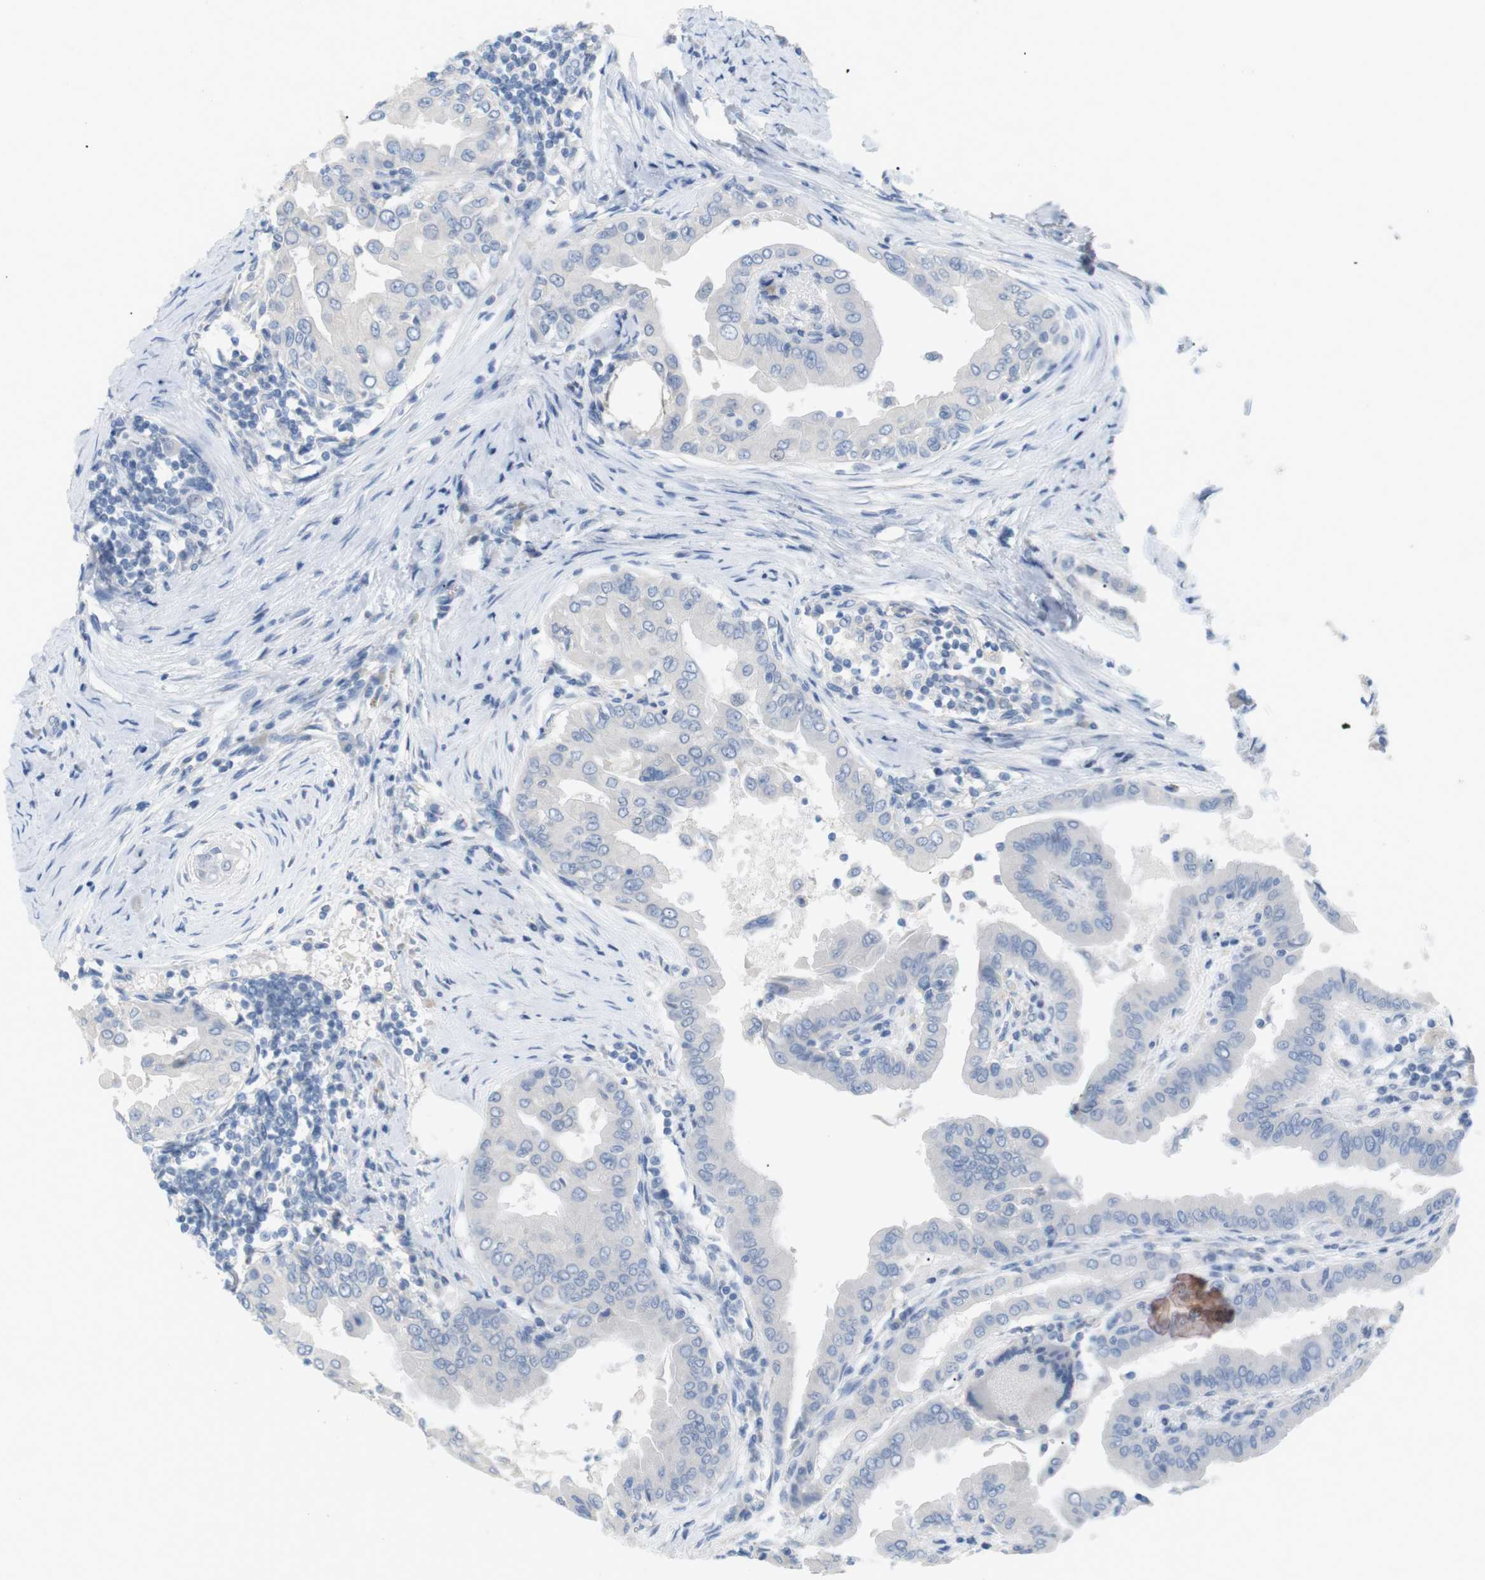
{"staining": {"intensity": "negative", "quantity": "none", "location": "none"}, "tissue": "thyroid cancer", "cell_type": "Tumor cells", "image_type": "cancer", "snomed": [{"axis": "morphology", "description": "Papillary adenocarcinoma, NOS"}, {"axis": "topography", "description": "Thyroid gland"}], "caption": "Histopathology image shows no significant protein staining in tumor cells of thyroid papillary adenocarcinoma.", "gene": "HBG2", "patient": {"sex": "male", "age": 33}}